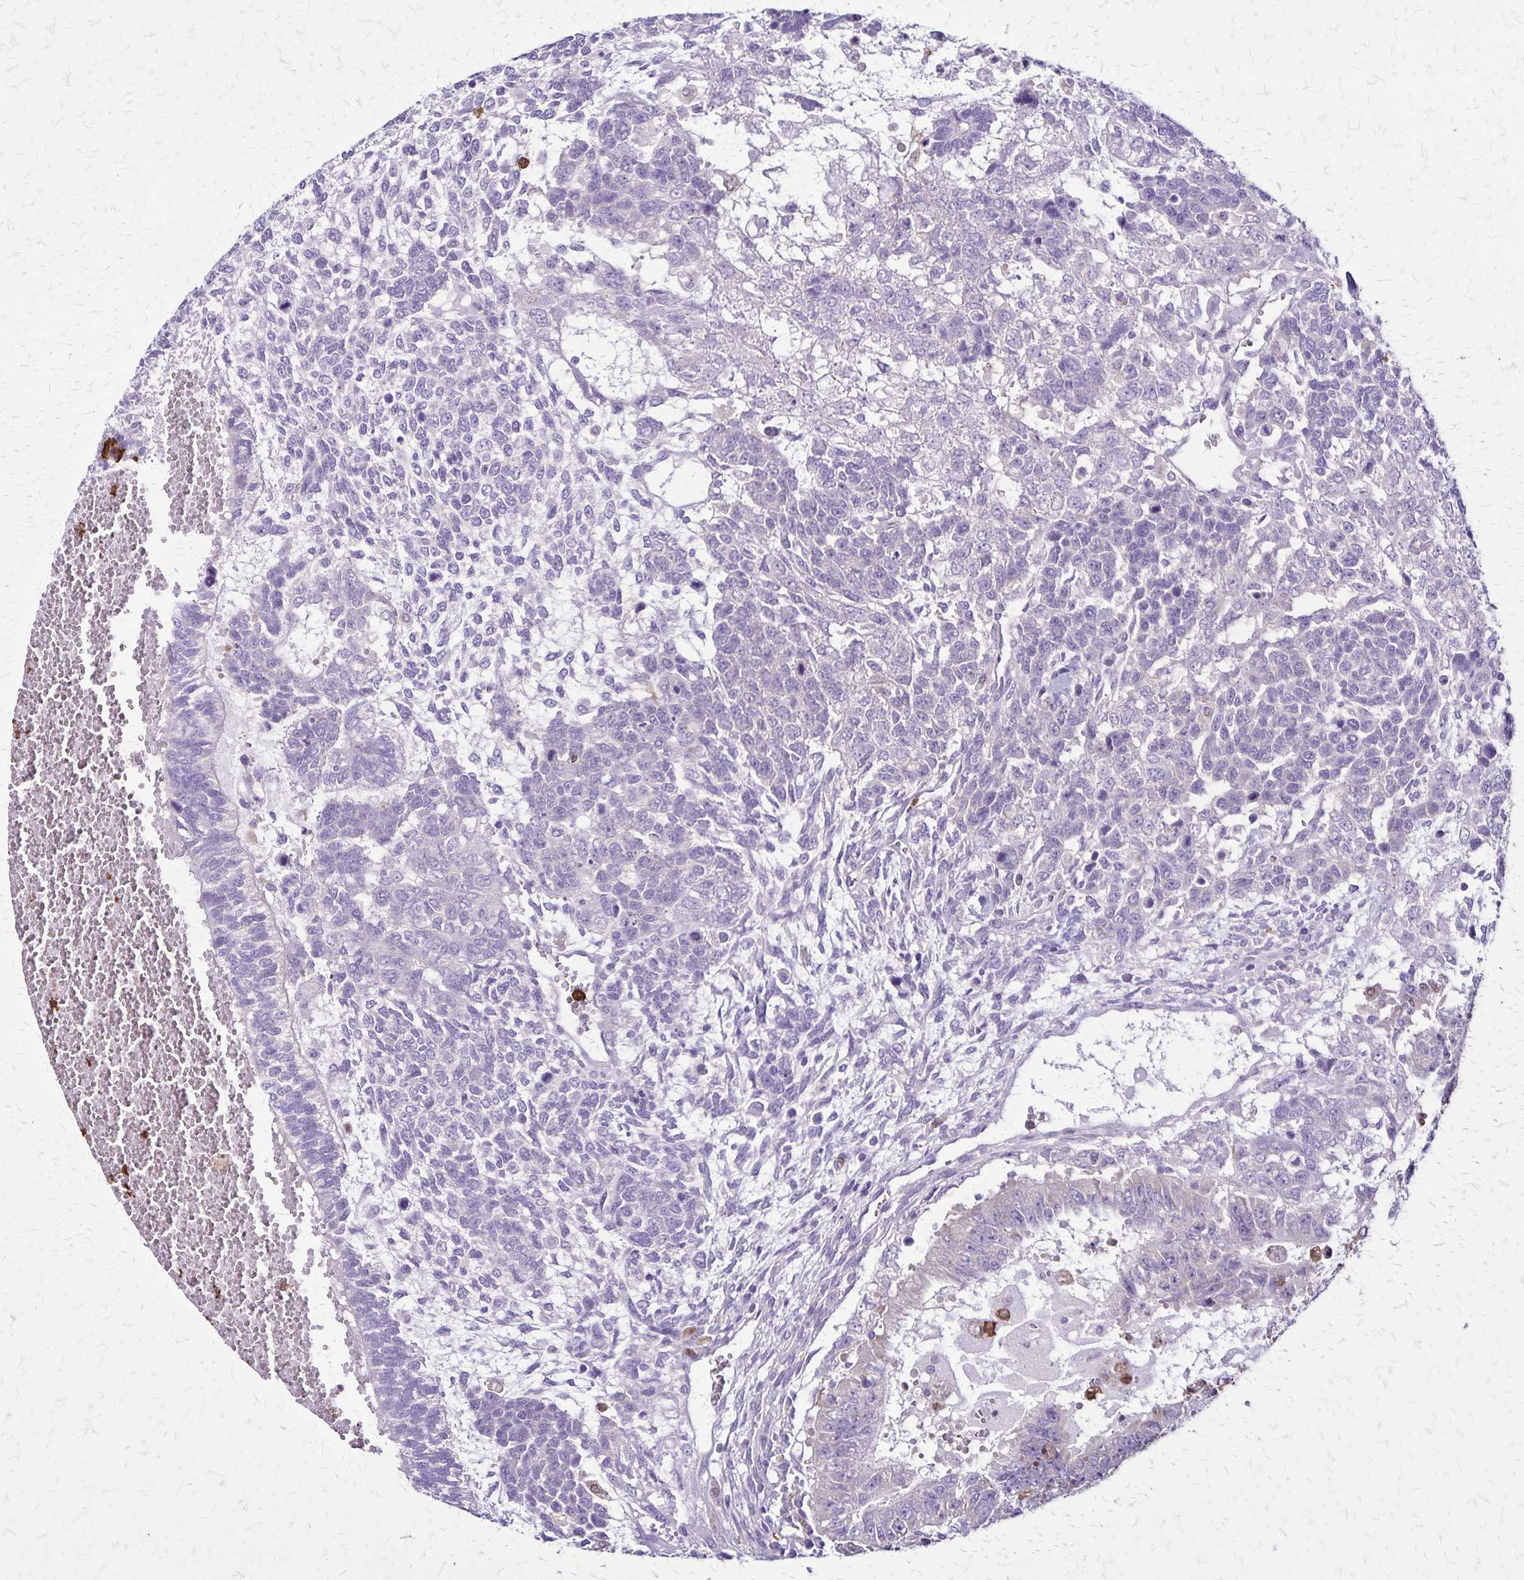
{"staining": {"intensity": "negative", "quantity": "none", "location": "none"}, "tissue": "testis cancer", "cell_type": "Tumor cells", "image_type": "cancer", "snomed": [{"axis": "morphology", "description": "Normal tissue, NOS"}, {"axis": "morphology", "description": "Carcinoma, Embryonal, NOS"}, {"axis": "topography", "description": "Testis"}, {"axis": "topography", "description": "Epididymis"}], "caption": "An image of testis embryonal carcinoma stained for a protein displays no brown staining in tumor cells.", "gene": "ULBP3", "patient": {"sex": "male", "age": 23}}